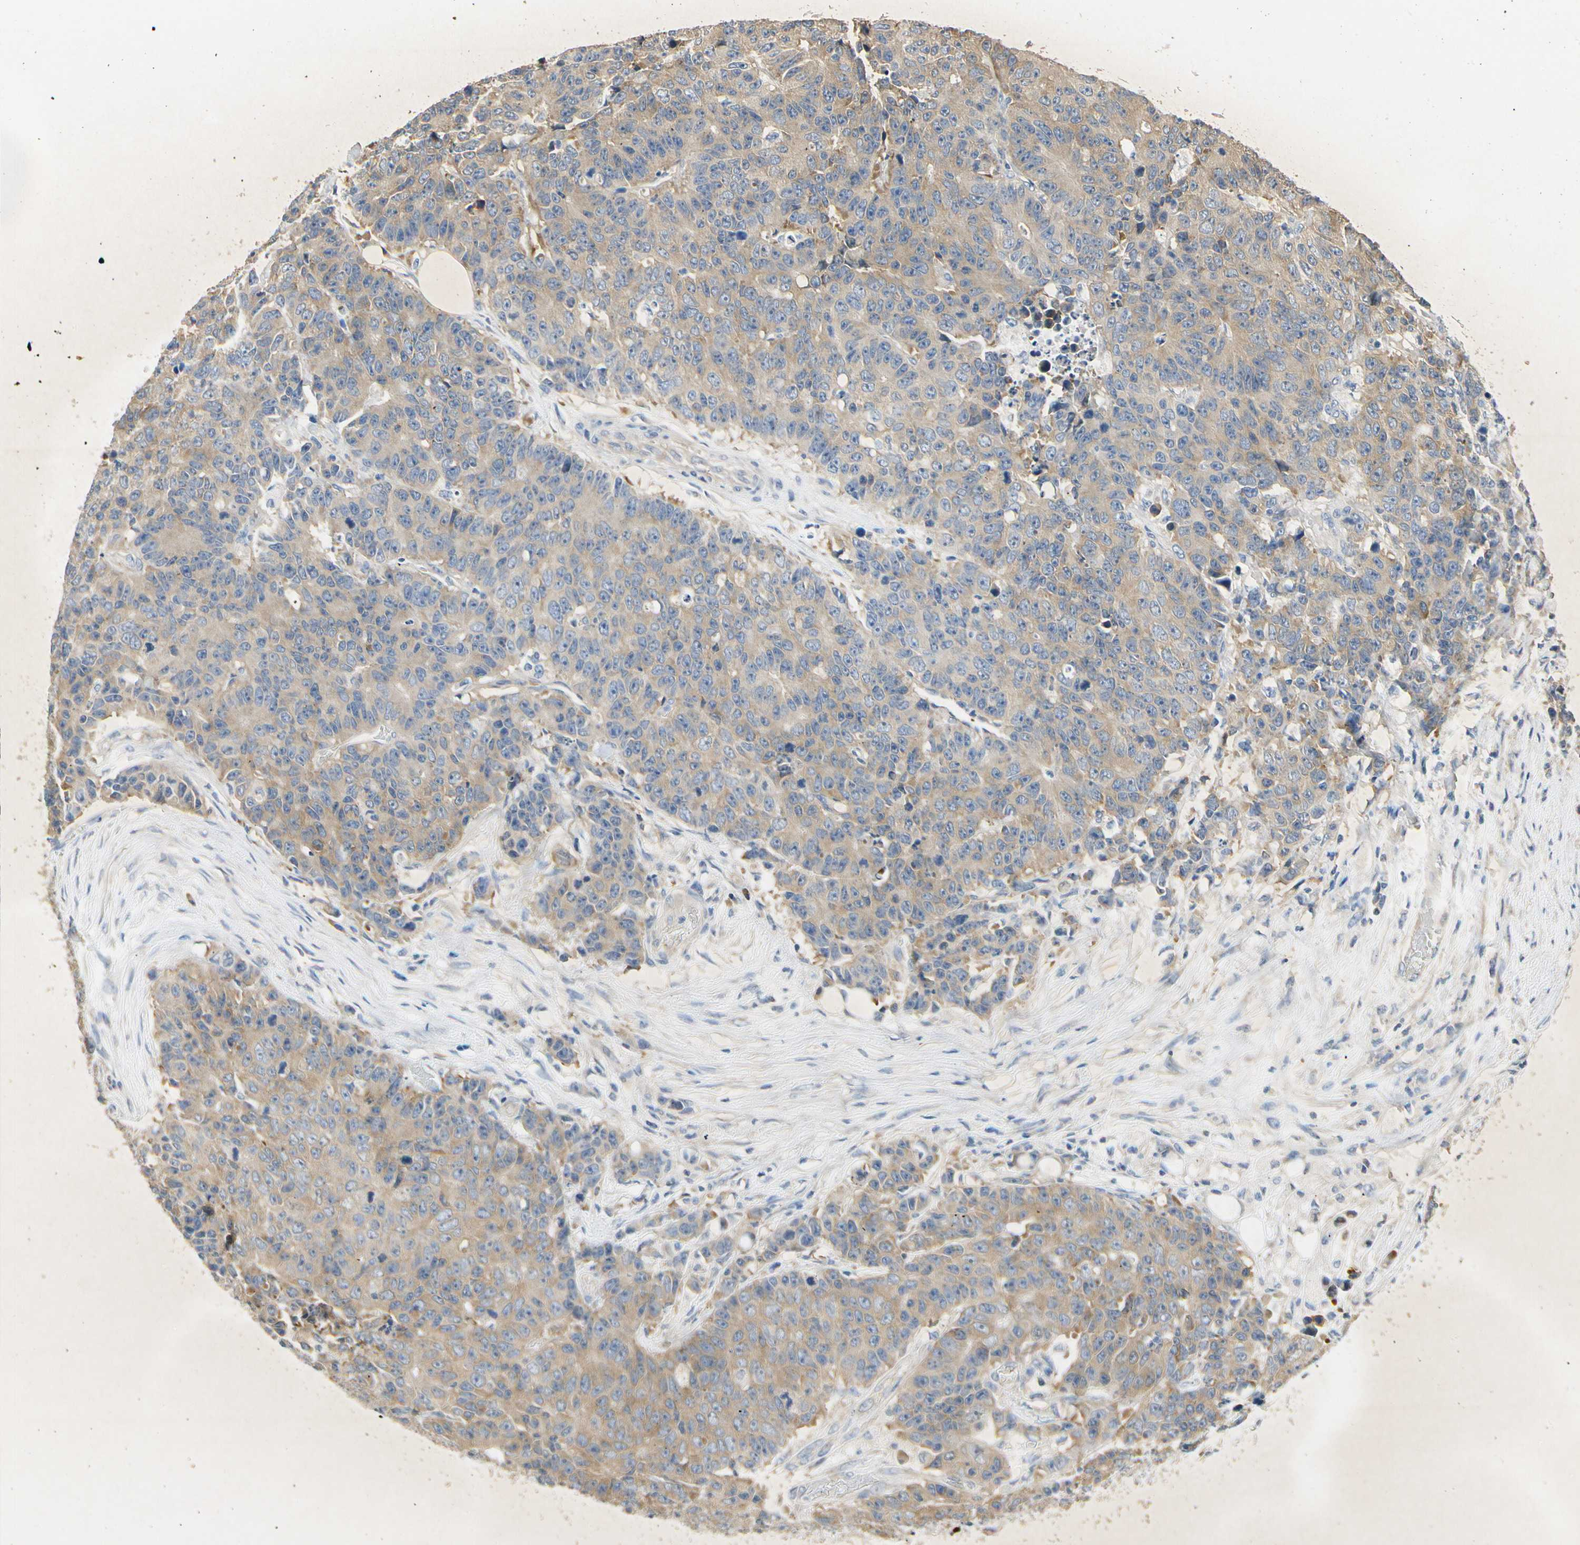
{"staining": {"intensity": "weak", "quantity": ">75%", "location": "cytoplasmic/membranous"}, "tissue": "colorectal cancer", "cell_type": "Tumor cells", "image_type": "cancer", "snomed": [{"axis": "morphology", "description": "Adenocarcinoma, NOS"}, {"axis": "topography", "description": "Colon"}], "caption": "Approximately >75% of tumor cells in human colorectal cancer demonstrate weak cytoplasmic/membranous protein positivity as visualized by brown immunohistochemical staining.", "gene": "EIF1AX", "patient": {"sex": "female", "age": 86}}